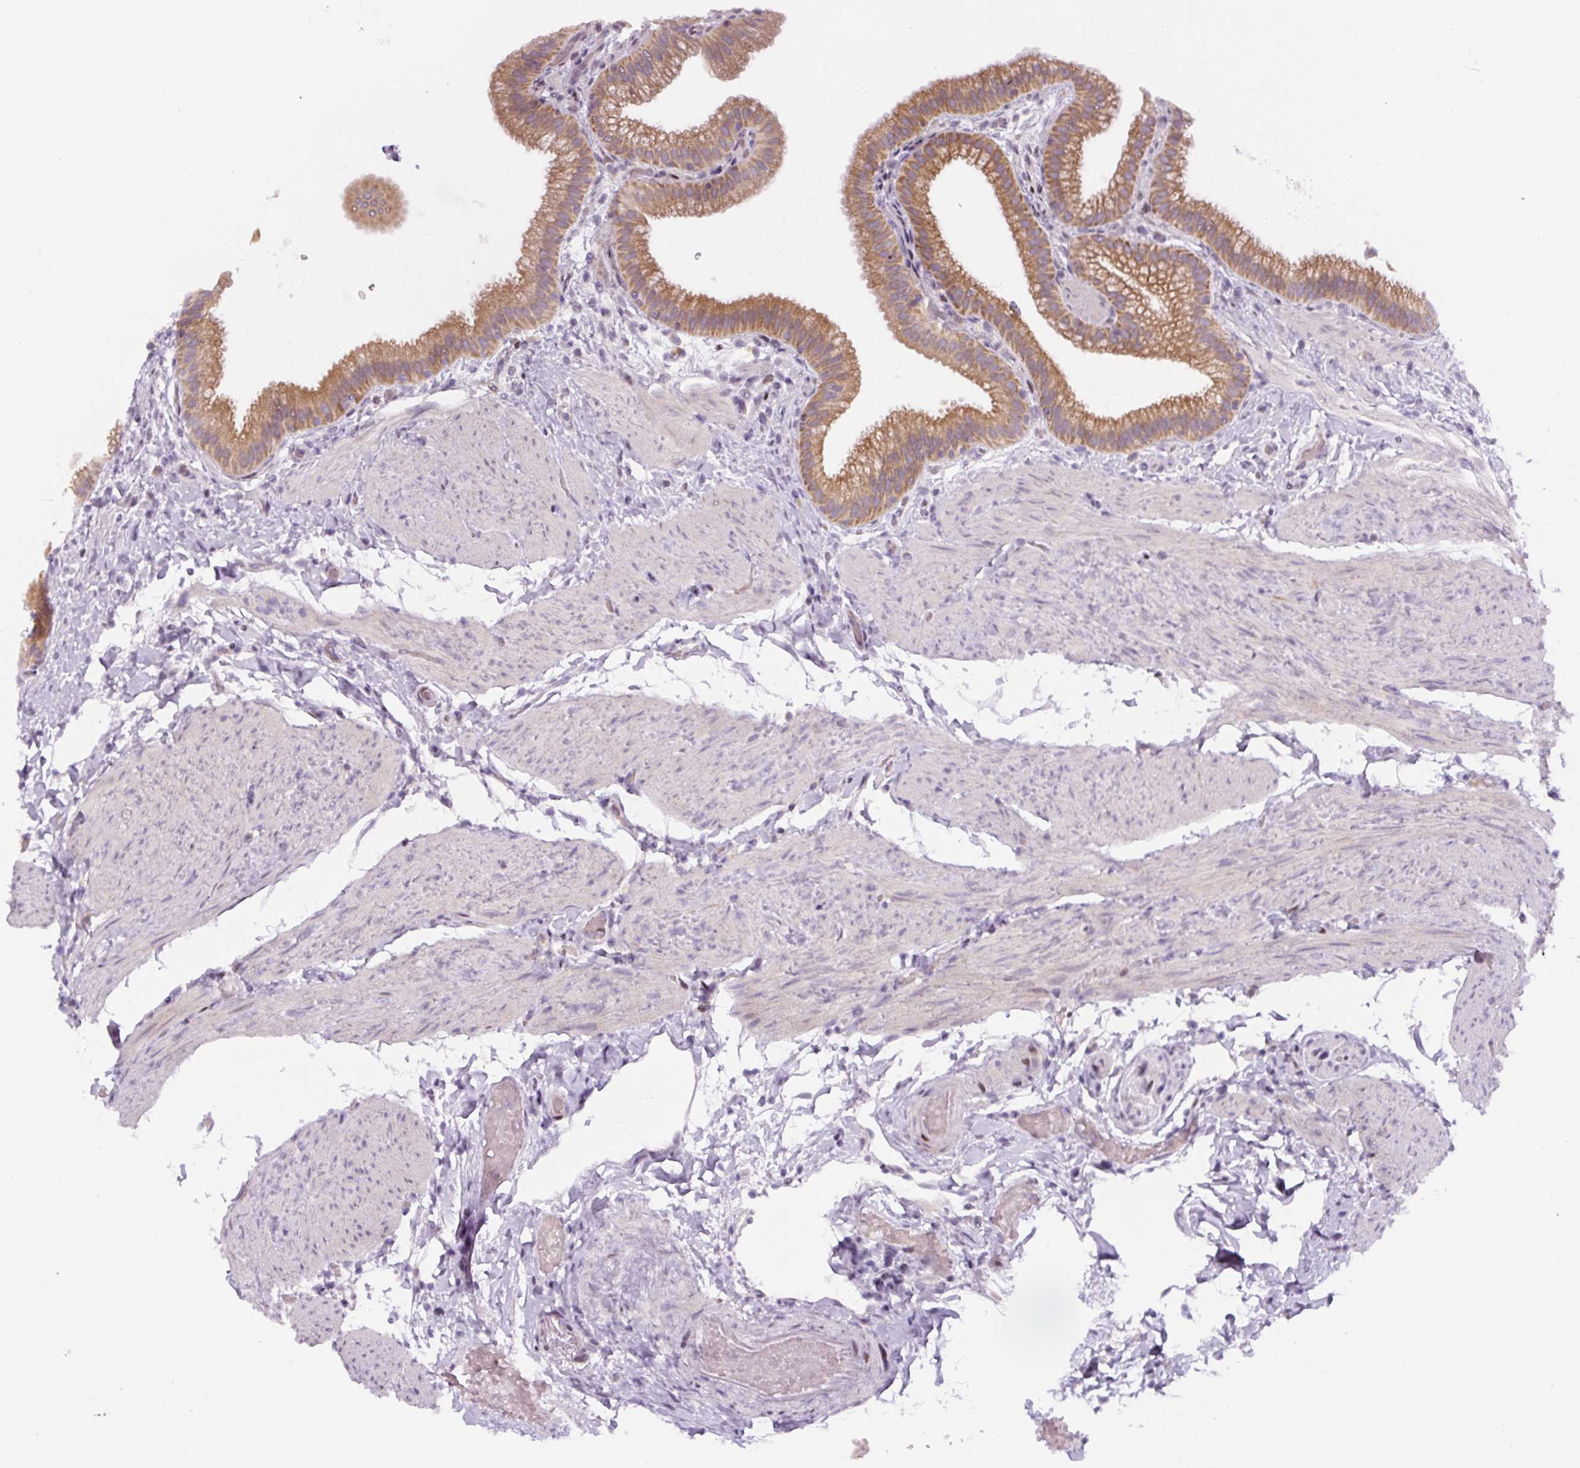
{"staining": {"intensity": "moderate", "quantity": ">75%", "location": "cytoplasmic/membranous"}, "tissue": "gallbladder", "cell_type": "Glandular cells", "image_type": "normal", "snomed": [{"axis": "morphology", "description": "Normal tissue, NOS"}, {"axis": "topography", "description": "Gallbladder"}], "caption": "An immunohistochemistry micrograph of normal tissue is shown. Protein staining in brown shows moderate cytoplasmic/membranous positivity in gallbladder within glandular cells. (brown staining indicates protein expression, while blue staining denotes nuclei).", "gene": "YIF1B", "patient": {"sex": "female", "age": 63}}